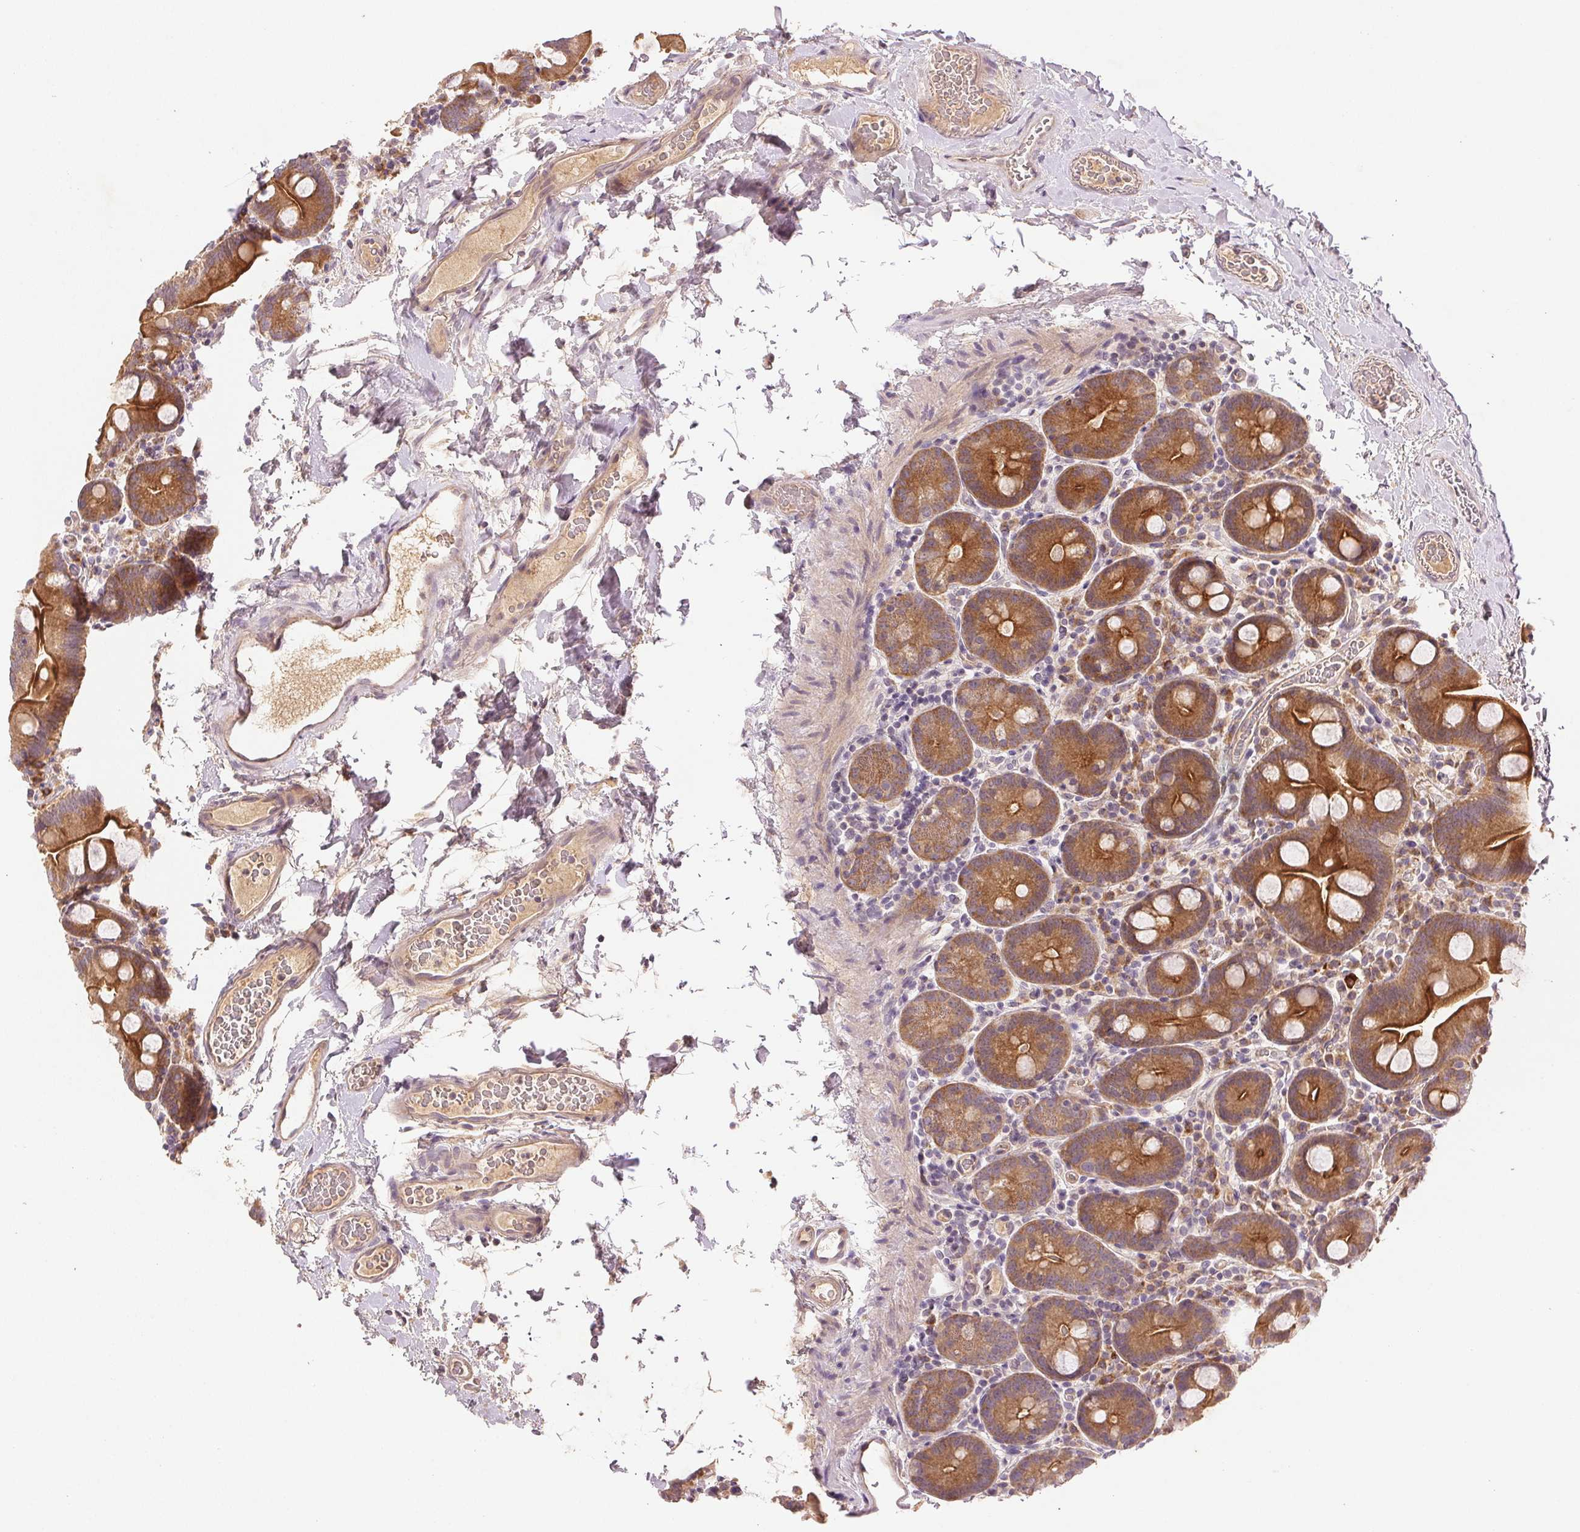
{"staining": {"intensity": "moderate", "quantity": ">75%", "location": "cytoplasmic/membranous"}, "tissue": "small intestine", "cell_type": "Glandular cells", "image_type": "normal", "snomed": [{"axis": "morphology", "description": "Normal tissue, NOS"}, {"axis": "topography", "description": "Small intestine"}], "caption": "Immunohistochemistry (IHC) micrograph of normal human small intestine stained for a protein (brown), which displays medium levels of moderate cytoplasmic/membranous positivity in about >75% of glandular cells.", "gene": "YIF1B", "patient": {"sex": "female", "age": 68}}